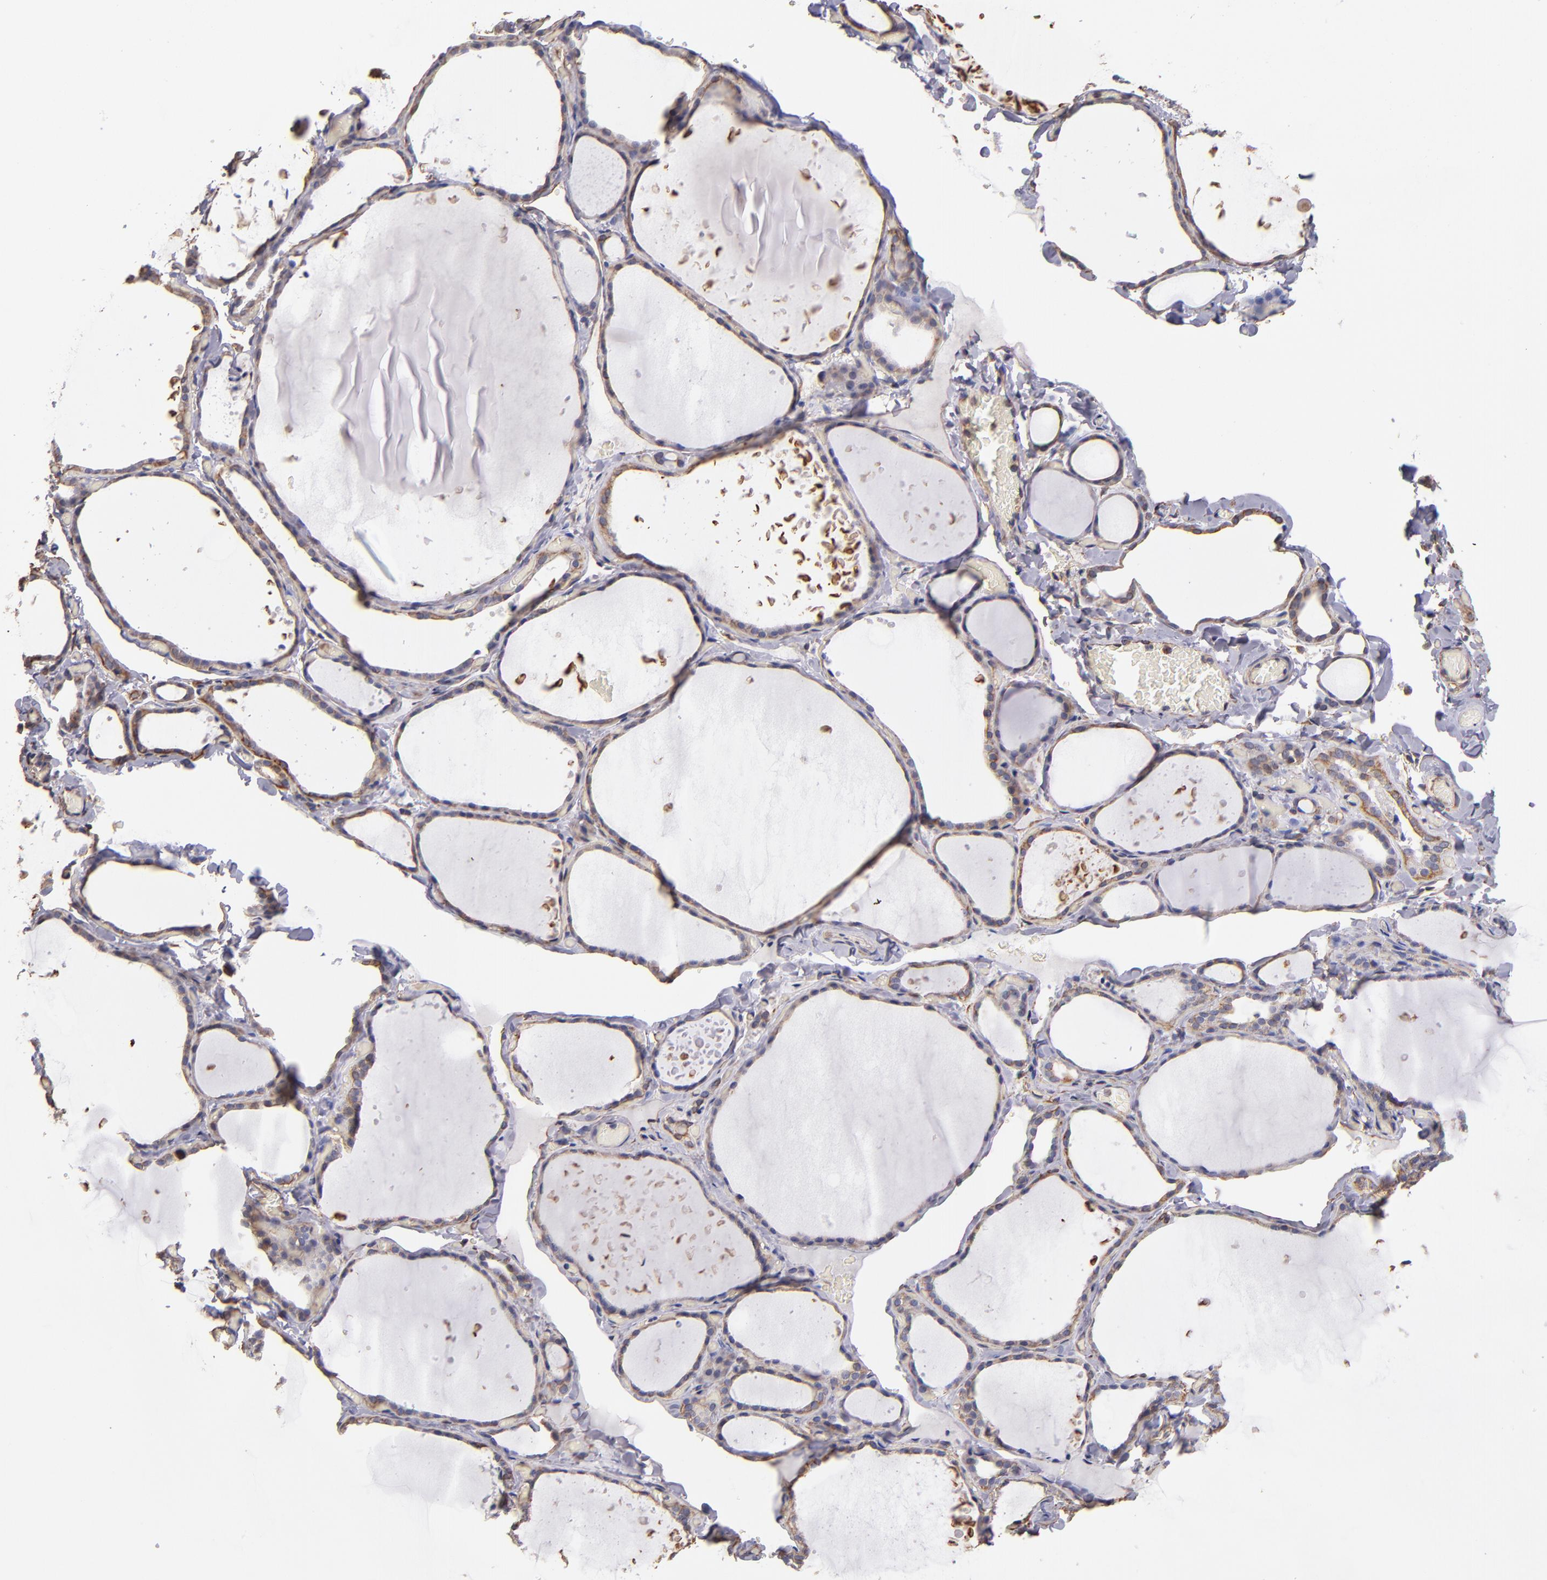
{"staining": {"intensity": "weak", "quantity": "<25%", "location": "cytoplasmic/membranous"}, "tissue": "thyroid gland", "cell_type": "Glandular cells", "image_type": "normal", "snomed": [{"axis": "morphology", "description": "Normal tissue, NOS"}, {"axis": "topography", "description": "Thyroid gland"}], "caption": "IHC photomicrograph of normal thyroid gland stained for a protein (brown), which demonstrates no staining in glandular cells.", "gene": "ABCC1", "patient": {"sex": "female", "age": 22}}